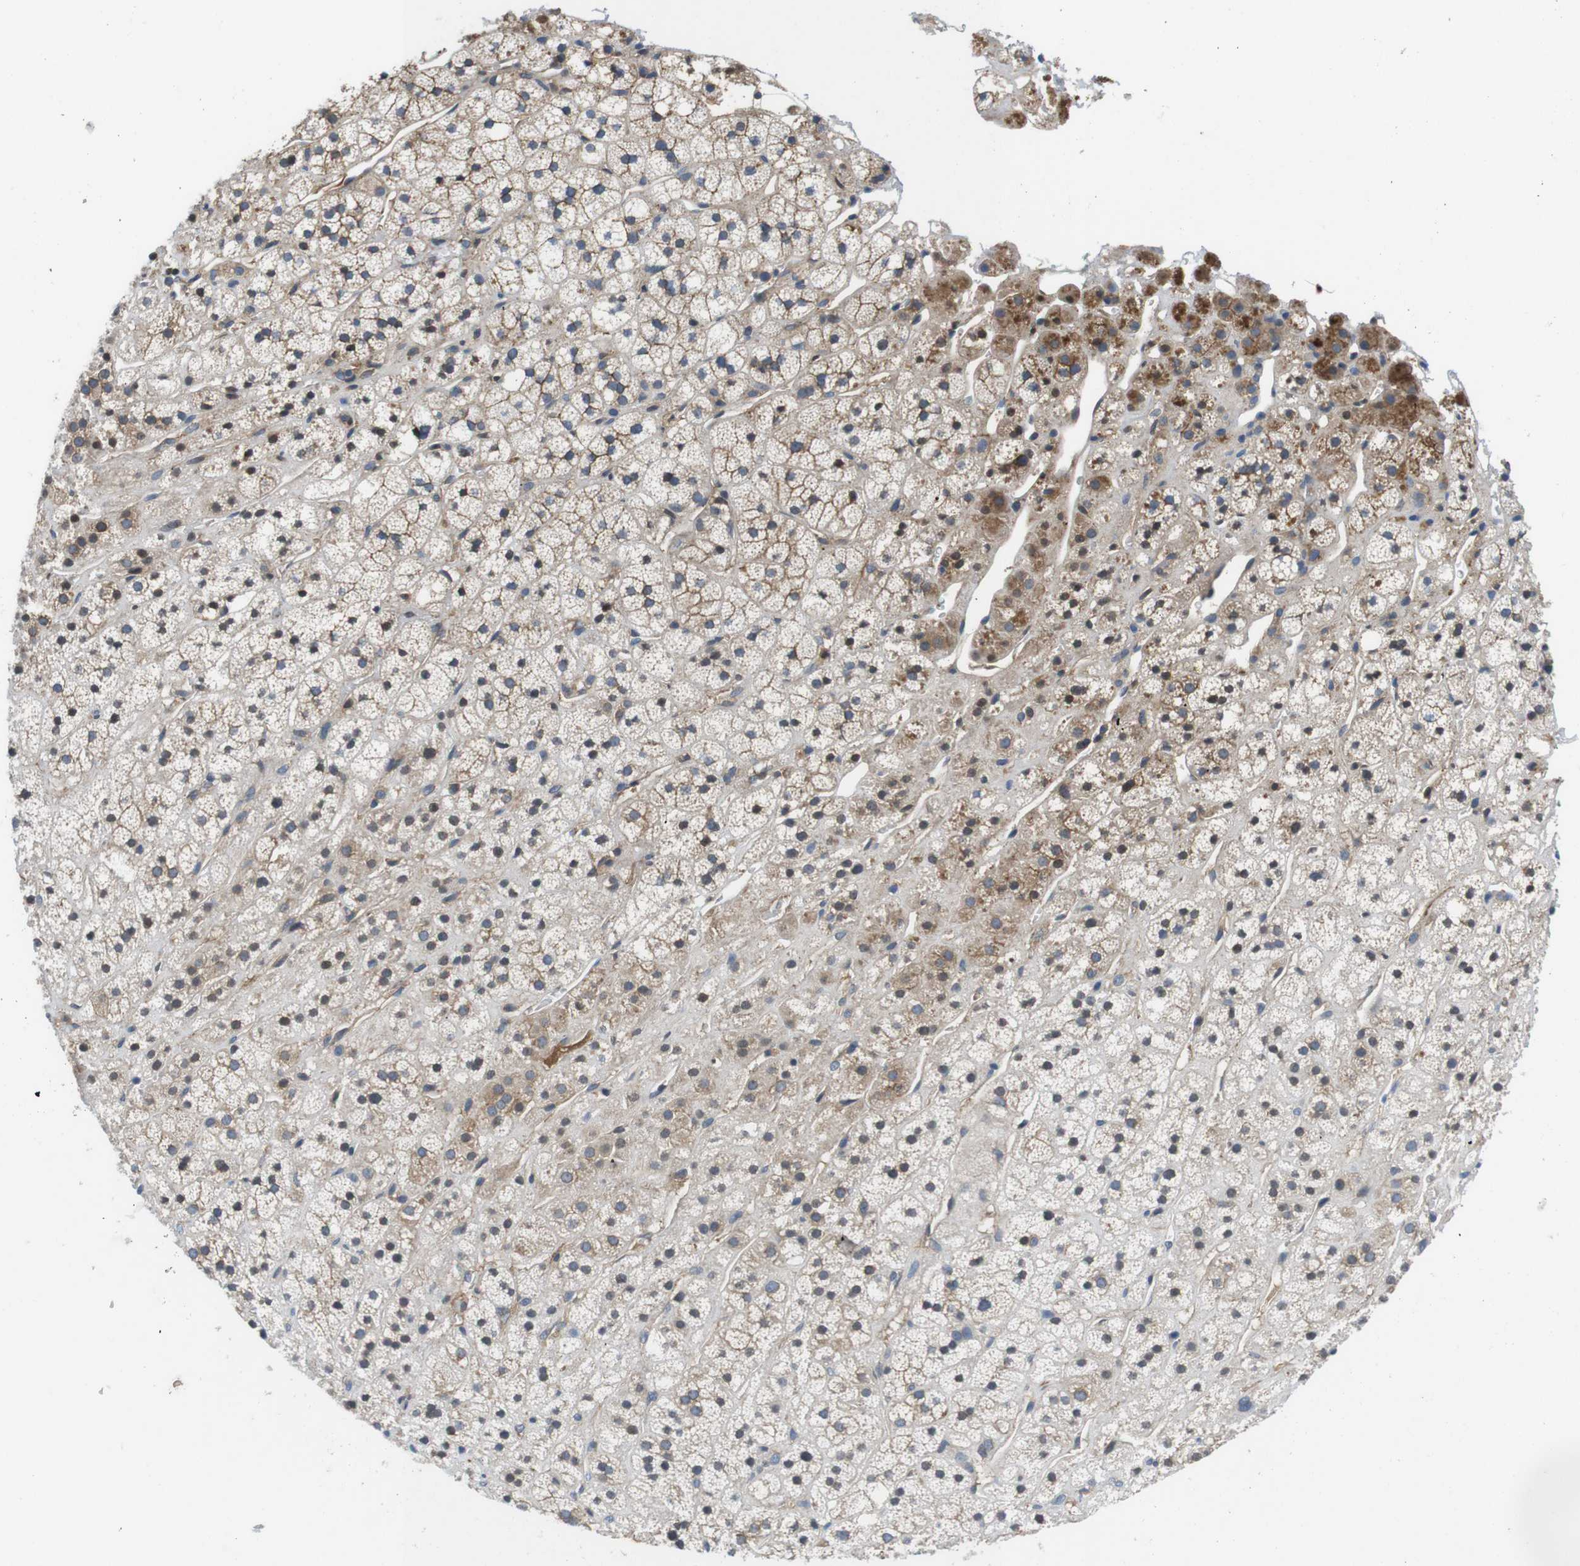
{"staining": {"intensity": "weak", "quantity": "25%-75%", "location": "cytoplasmic/membranous"}, "tissue": "adrenal gland", "cell_type": "Glandular cells", "image_type": "normal", "snomed": [{"axis": "morphology", "description": "Normal tissue, NOS"}, {"axis": "topography", "description": "Adrenal gland"}], "caption": "Immunohistochemistry staining of benign adrenal gland, which displays low levels of weak cytoplasmic/membranous expression in approximately 25%-75% of glandular cells indicating weak cytoplasmic/membranous protein expression. The staining was performed using DAB (3,3'-diaminobenzidine) (brown) for protein detection and nuclei were counterstained in hematoxylin (blue).", "gene": "DCLK1", "patient": {"sex": "male", "age": 56}}